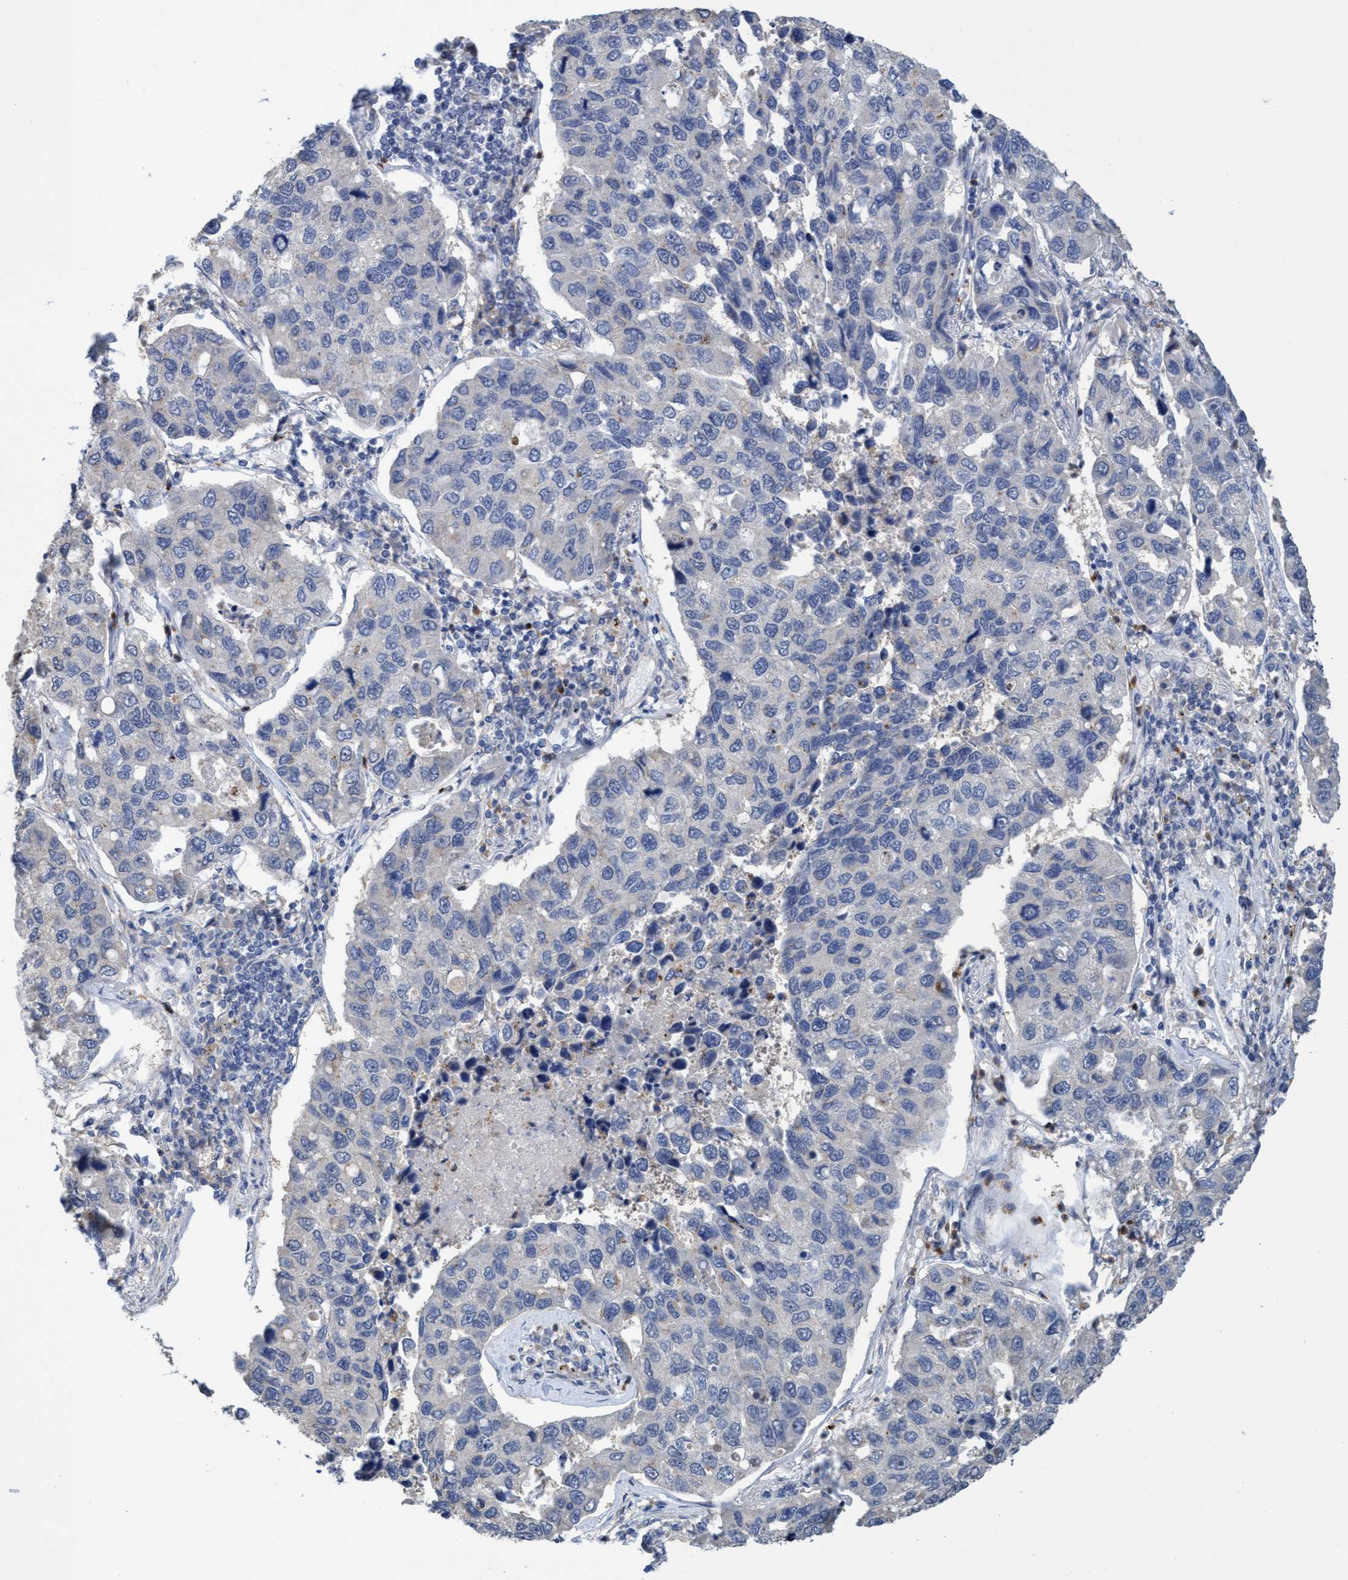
{"staining": {"intensity": "negative", "quantity": "none", "location": "none"}, "tissue": "lung cancer", "cell_type": "Tumor cells", "image_type": "cancer", "snomed": [{"axis": "morphology", "description": "Adenocarcinoma, NOS"}, {"axis": "topography", "description": "Lung"}], "caption": "Lung cancer was stained to show a protein in brown. There is no significant expression in tumor cells. (DAB (3,3'-diaminobenzidine) immunohistochemistry (IHC) visualized using brightfield microscopy, high magnification).", "gene": "SEMA4D", "patient": {"sex": "male", "age": 64}}